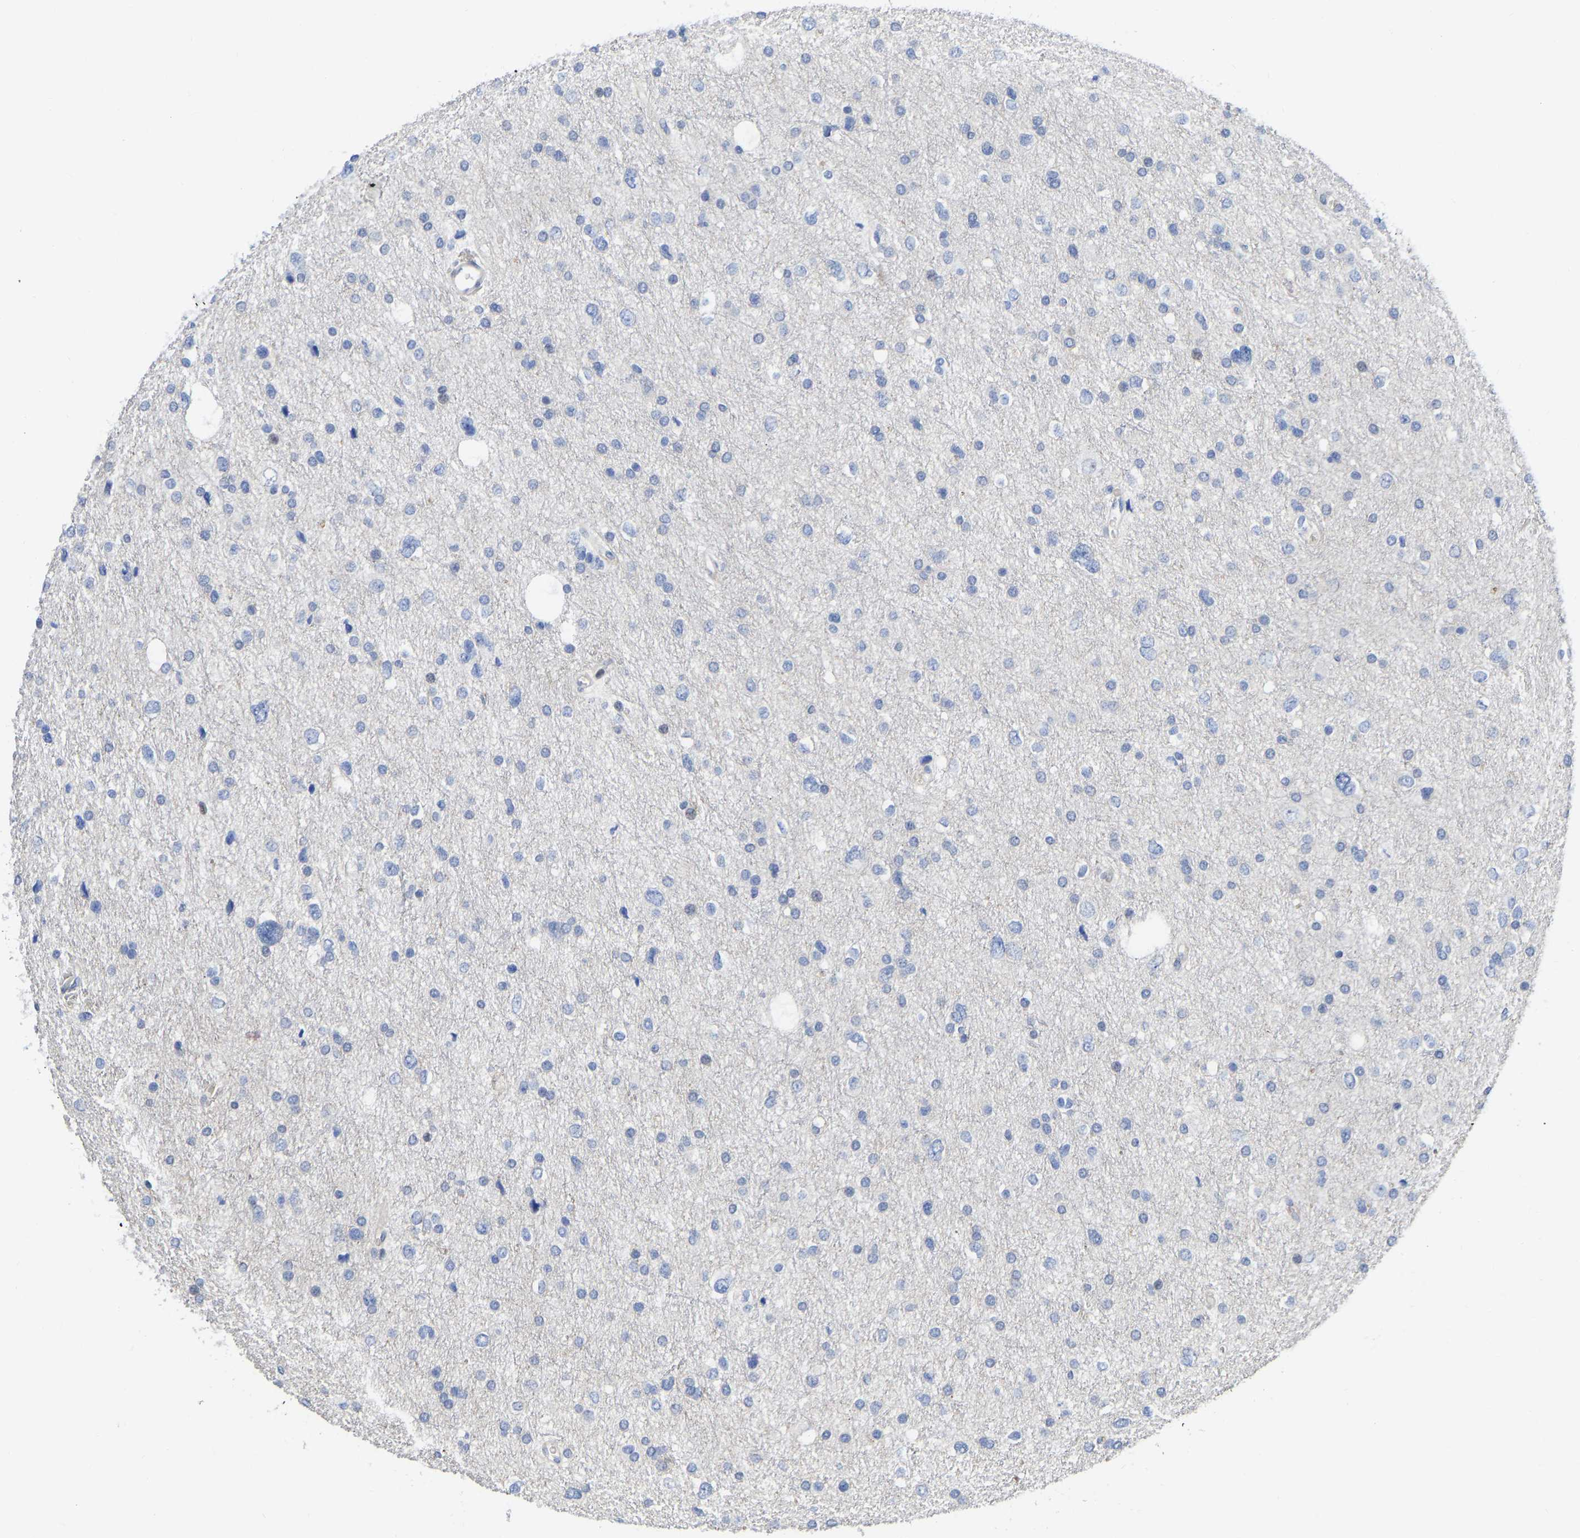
{"staining": {"intensity": "negative", "quantity": "none", "location": "none"}, "tissue": "glioma", "cell_type": "Tumor cells", "image_type": "cancer", "snomed": [{"axis": "morphology", "description": "Glioma, malignant, Low grade"}, {"axis": "topography", "description": "Brain"}], "caption": "Histopathology image shows no significant protein positivity in tumor cells of malignant glioma (low-grade).", "gene": "HDAC5", "patient": {"sex": "female", "age": 37}}